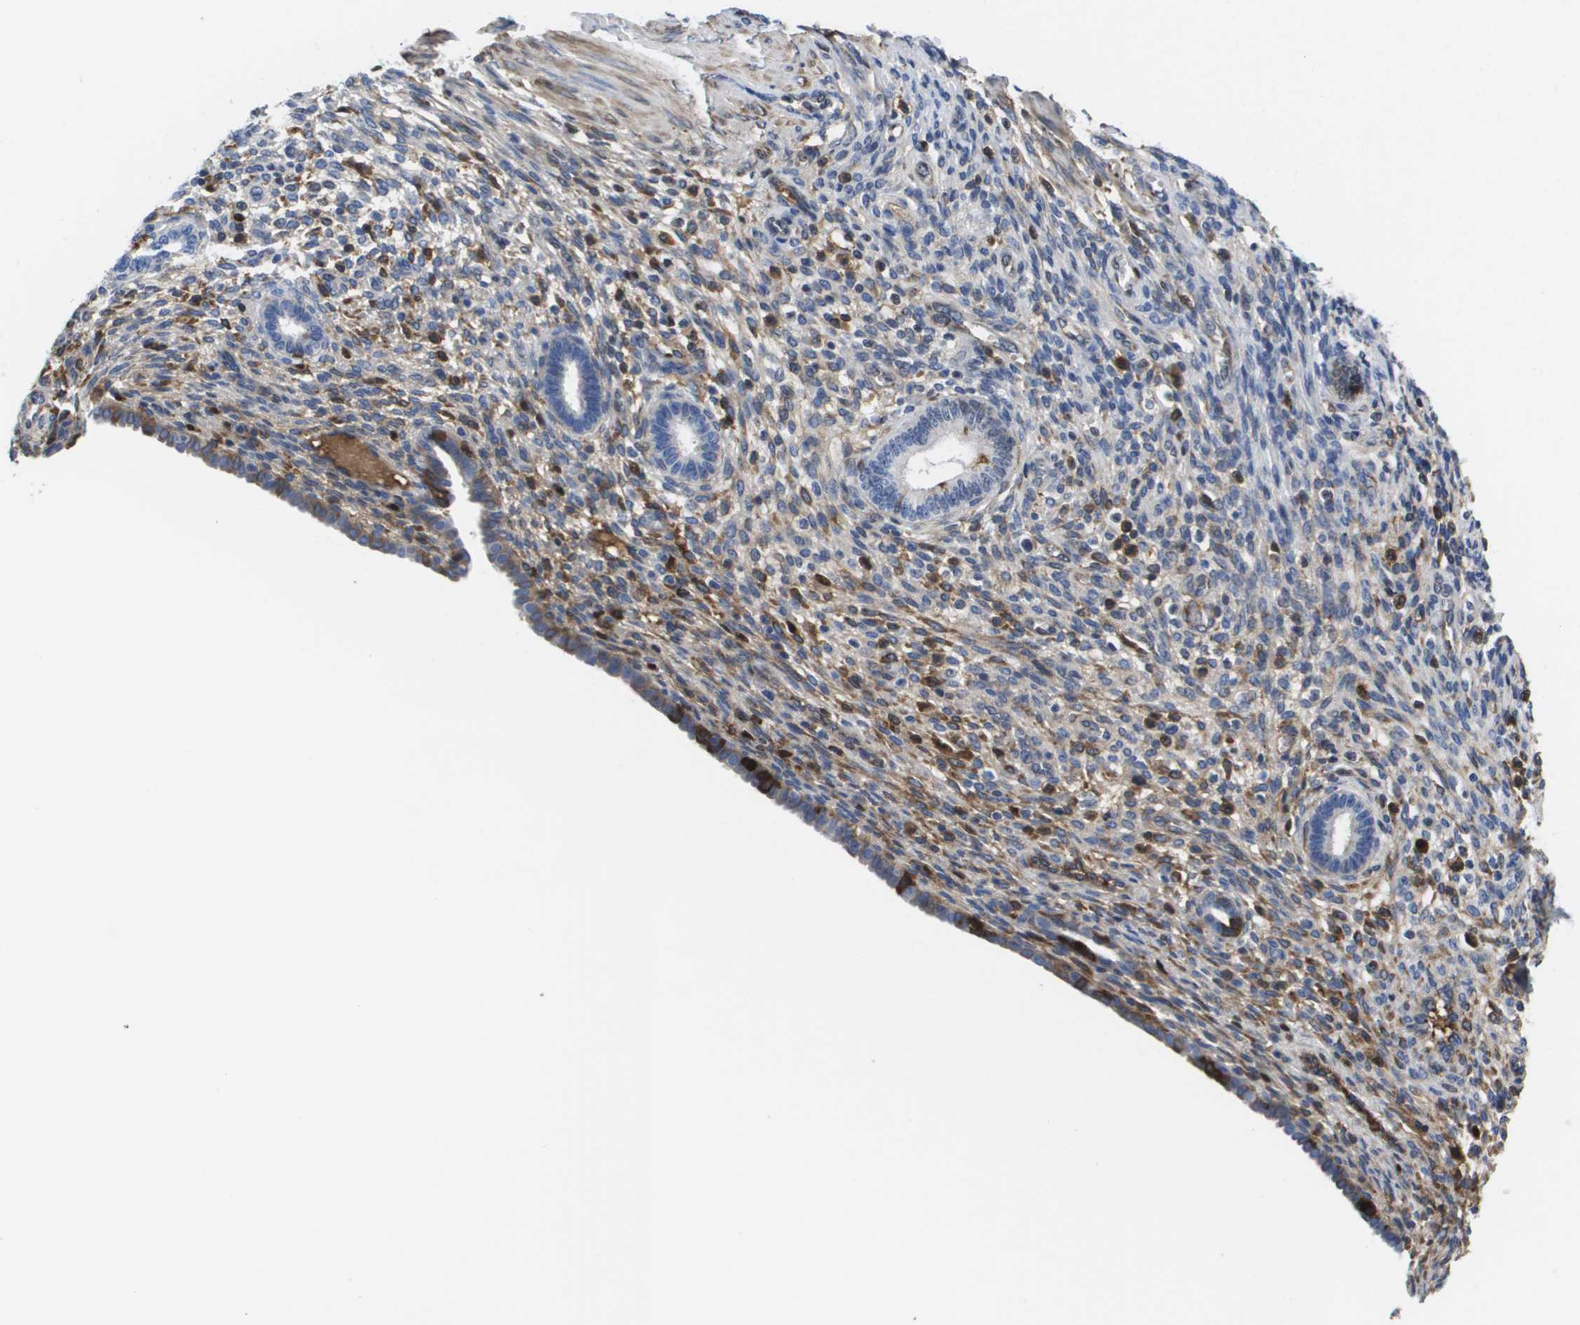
{"staining": {"intensity": "moderate", "quantity": "<25%", "location": "cytoplasmic/membranous"}, "tissue": "endometrium", "cell_type": "Cells in endometrial stroma", "image_type": "normal", "snomed": [{"axis": "morphology", "description": "Normal tissue, NOS"}, {"axis": "topography", "description": "Endometrium"}], "caption": "IHC of unremarkable endometrium shows low levels of moderate cytoplasmic/membranous positivity in approximately <25% of cells in endometrial stroma. (Brightfield microscopy of DAB IHC at high magnification).", "gene": "SERPINC1", "patient": {"sex": "female", "age": 72}}